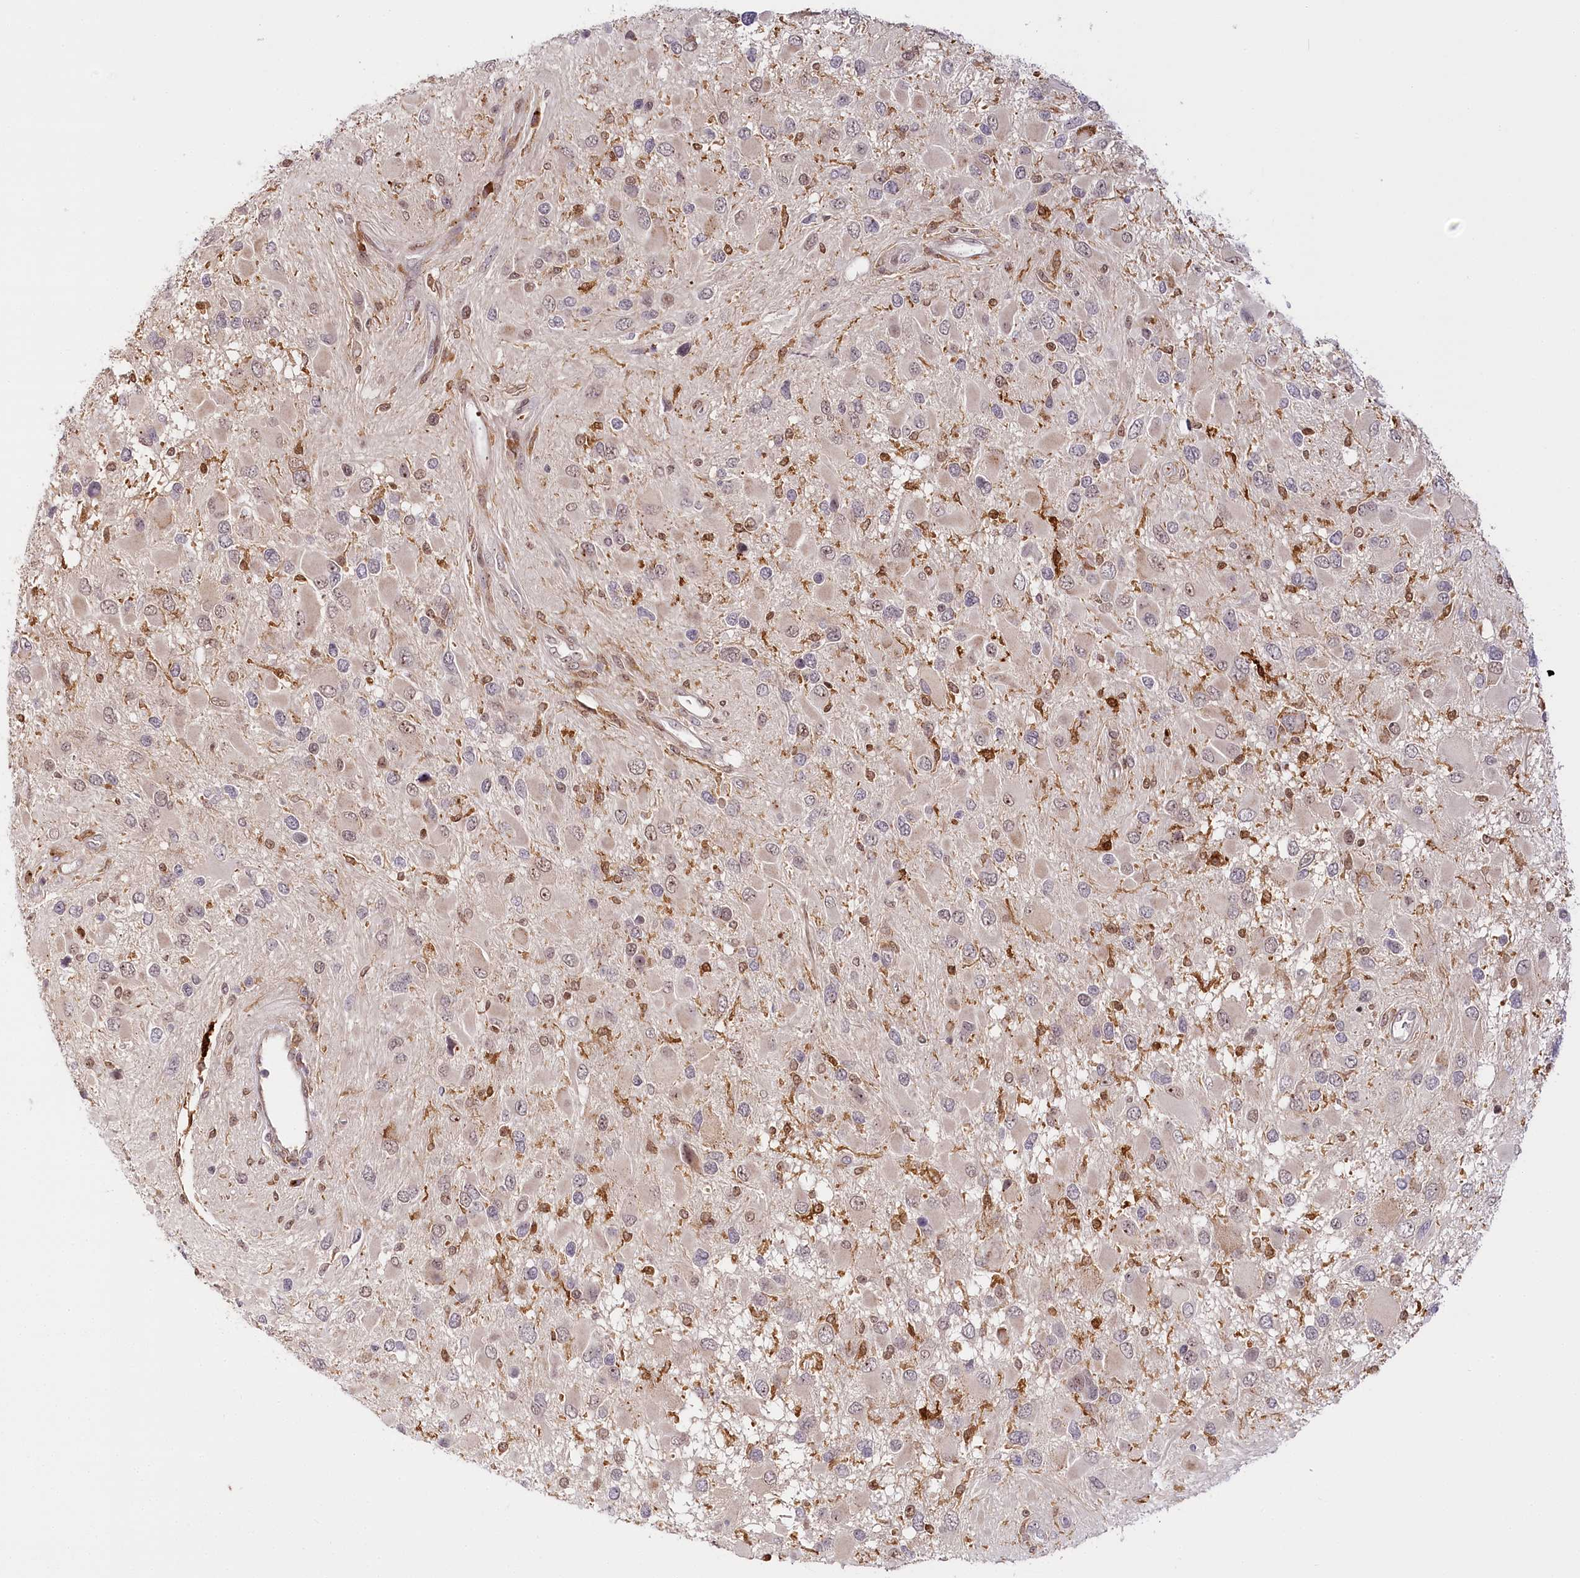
{"staining": {"intensity": "weak", "quantity": "<25%", "location": "nuclear"}, "tissue": "glioma", "cell_type": "Tumor cells", "image_type": "cancer", "snomed": [{"axis": "morphology", "description": "Glioma, malignant, High grade"}, {"axis": "topography", "description": "Brain"}], "caption": "Protein analysis of malignant glioma (high-grade) displays no significant expression in tumor cells.", "gene": "WDR36", "patient": {"sex": "male", "age": 53}}